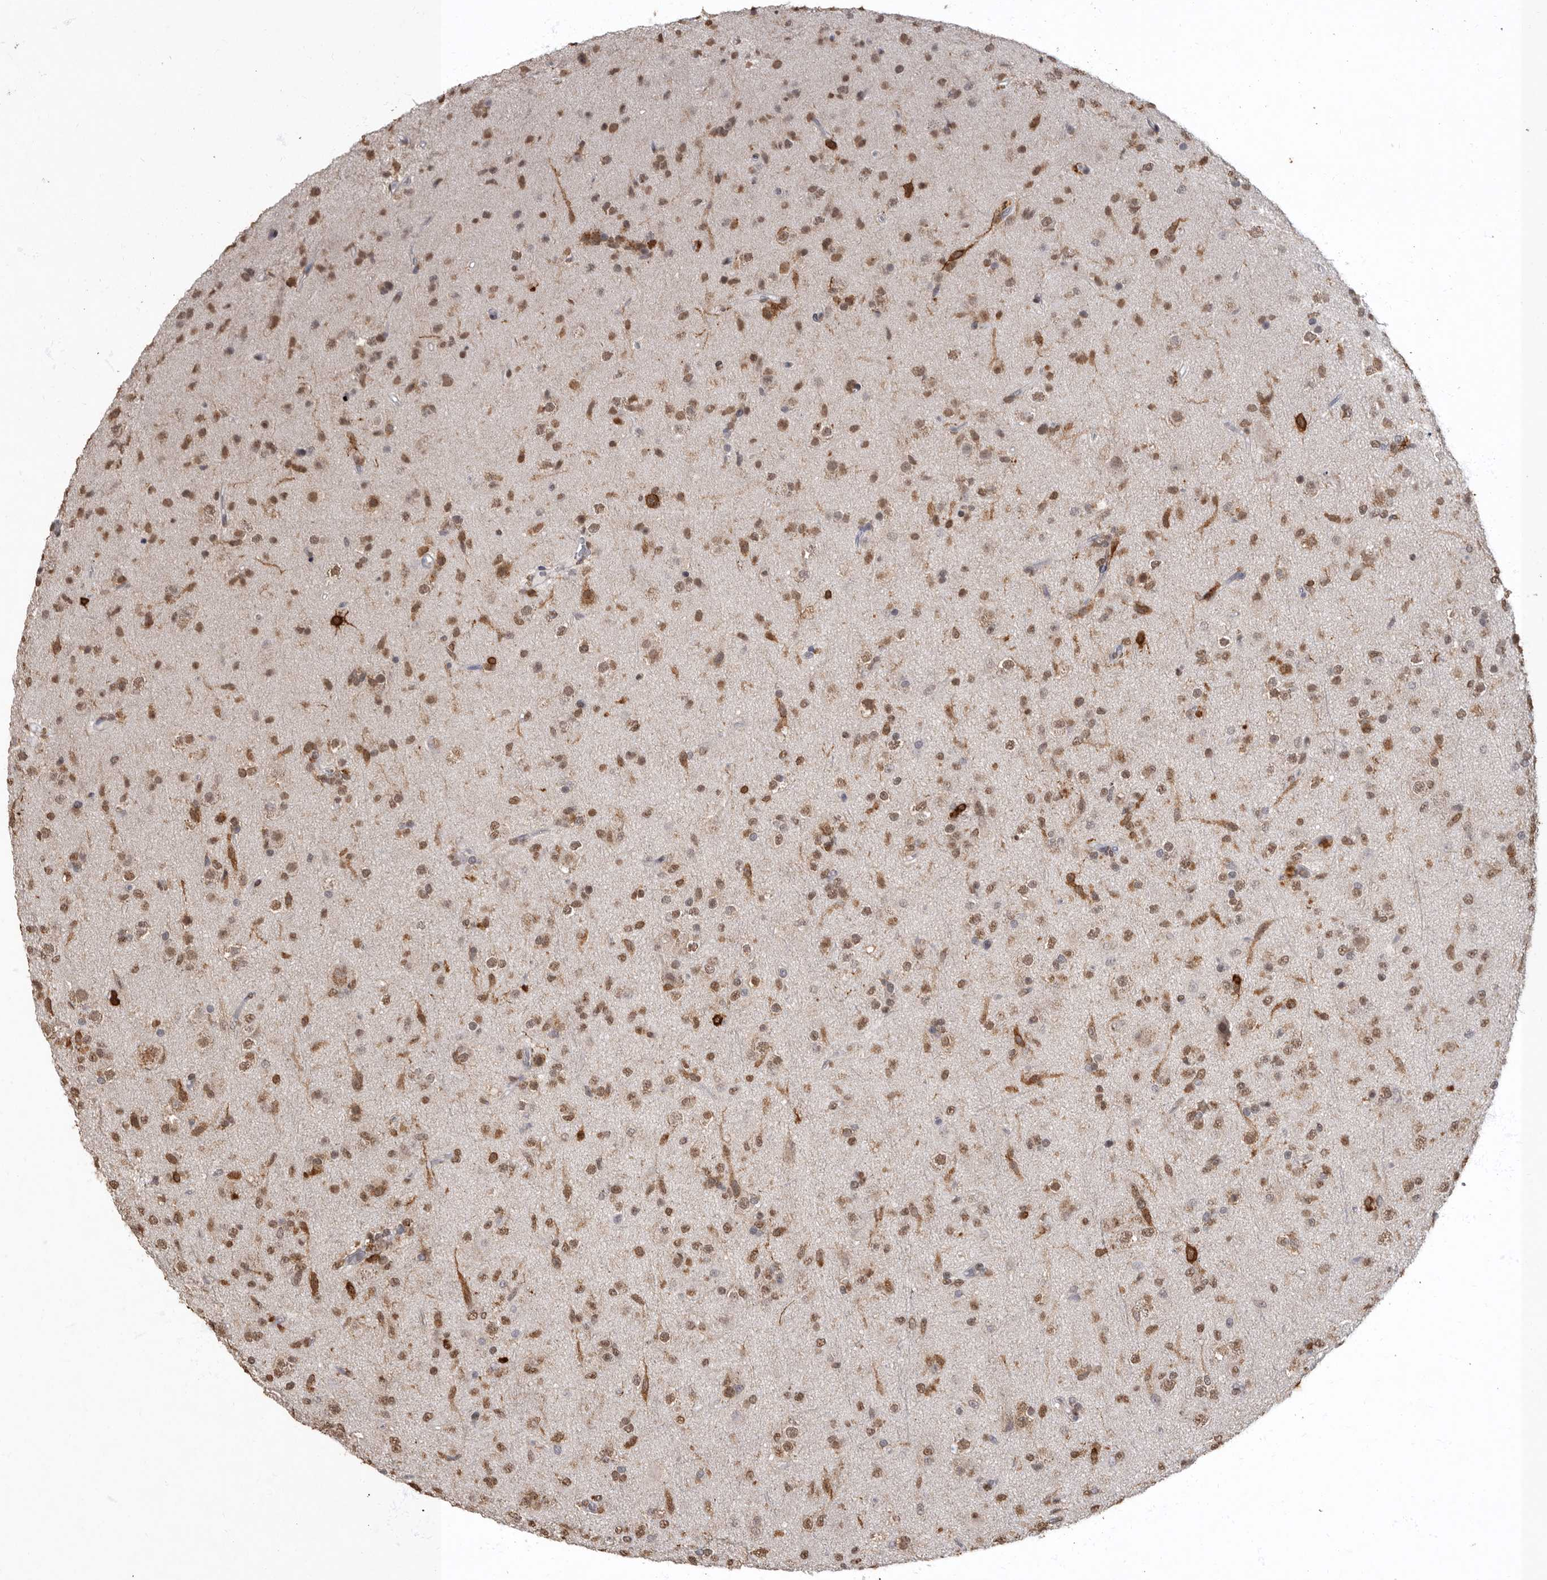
{"staining": {"intensity": "moderate", "quantity": ">75%", "location": "nuclear"}, "tissue": "glioma", "cell_type": "Tumor cells", "image_type": "cancer", "snomed": [{"axis": "morphology", "description": "Glioma, malignant, Low grade"}, {"axis": "topography", "description": "Brain"}], "caption": "DAB immunohistochemical staining of low-grade glioma (malignant) exhibits moderate nuclear protein staining in approximately >75% of tumor cells. The staining is performed using DAB brown chromogen to label protein expression. The nuclei are counter-stained blue using hematoxylin.", "gene": "NBL1", "patient": {"sex": "male", "age": 65}}